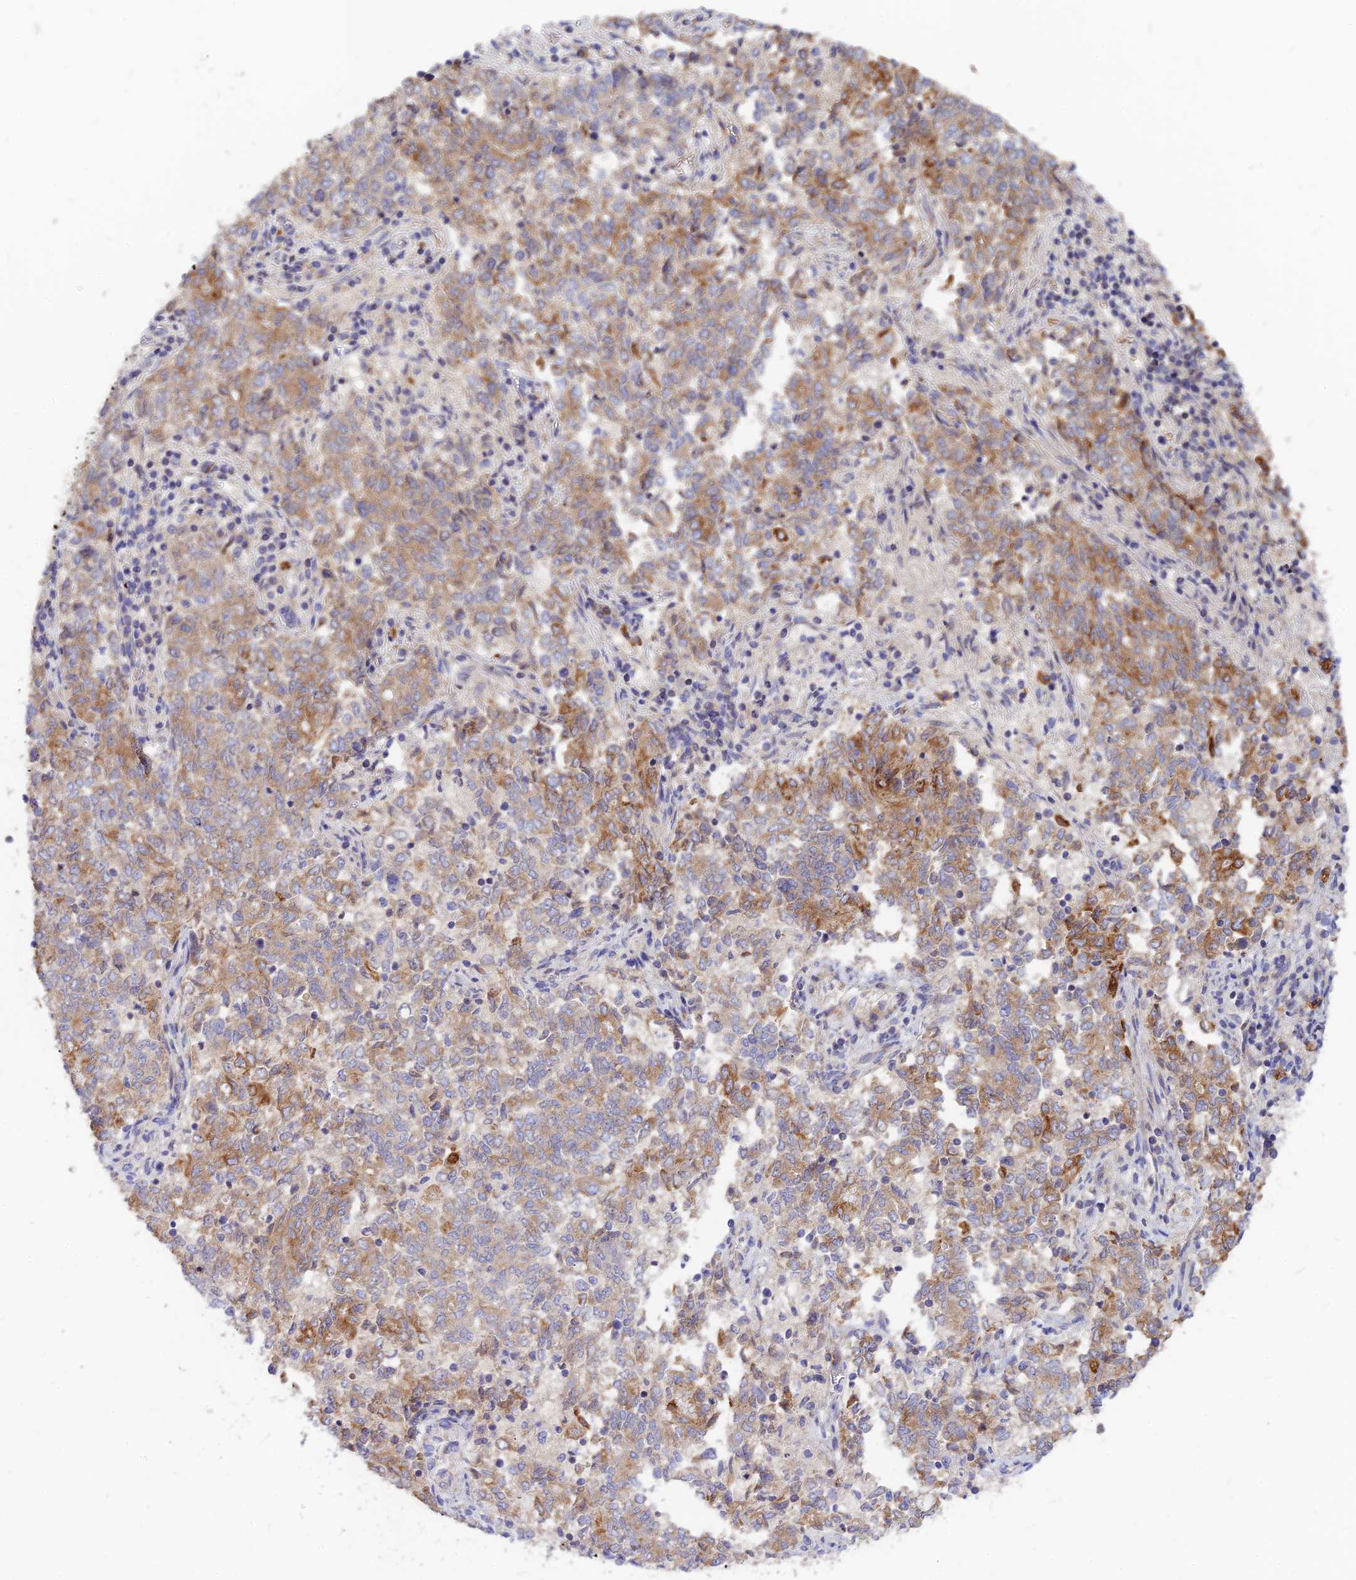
{"staining": {"intensity": "moderate", "quantity": "25%-75%", "location": "cytoplasmic/membranous"}, "tissue": "endometrial cancer", "cell_type": "Tumor cells", "image_type": "cancer", "snomed": [{"axis": "morphology", "description": "Adenocarcinoma, NOS"}, {"axis": "topography", "description": "Endometrium"}], "caption": "Protein positivity by immunohistochemistry (IHC) shows moderate cytoplasmic/membranous expression in approximately 25%-75% of tumor cells in adenocarcinoma (endometrial).", "gene": "DENND2D", "patient": {"sex": "female", "age": 80}}